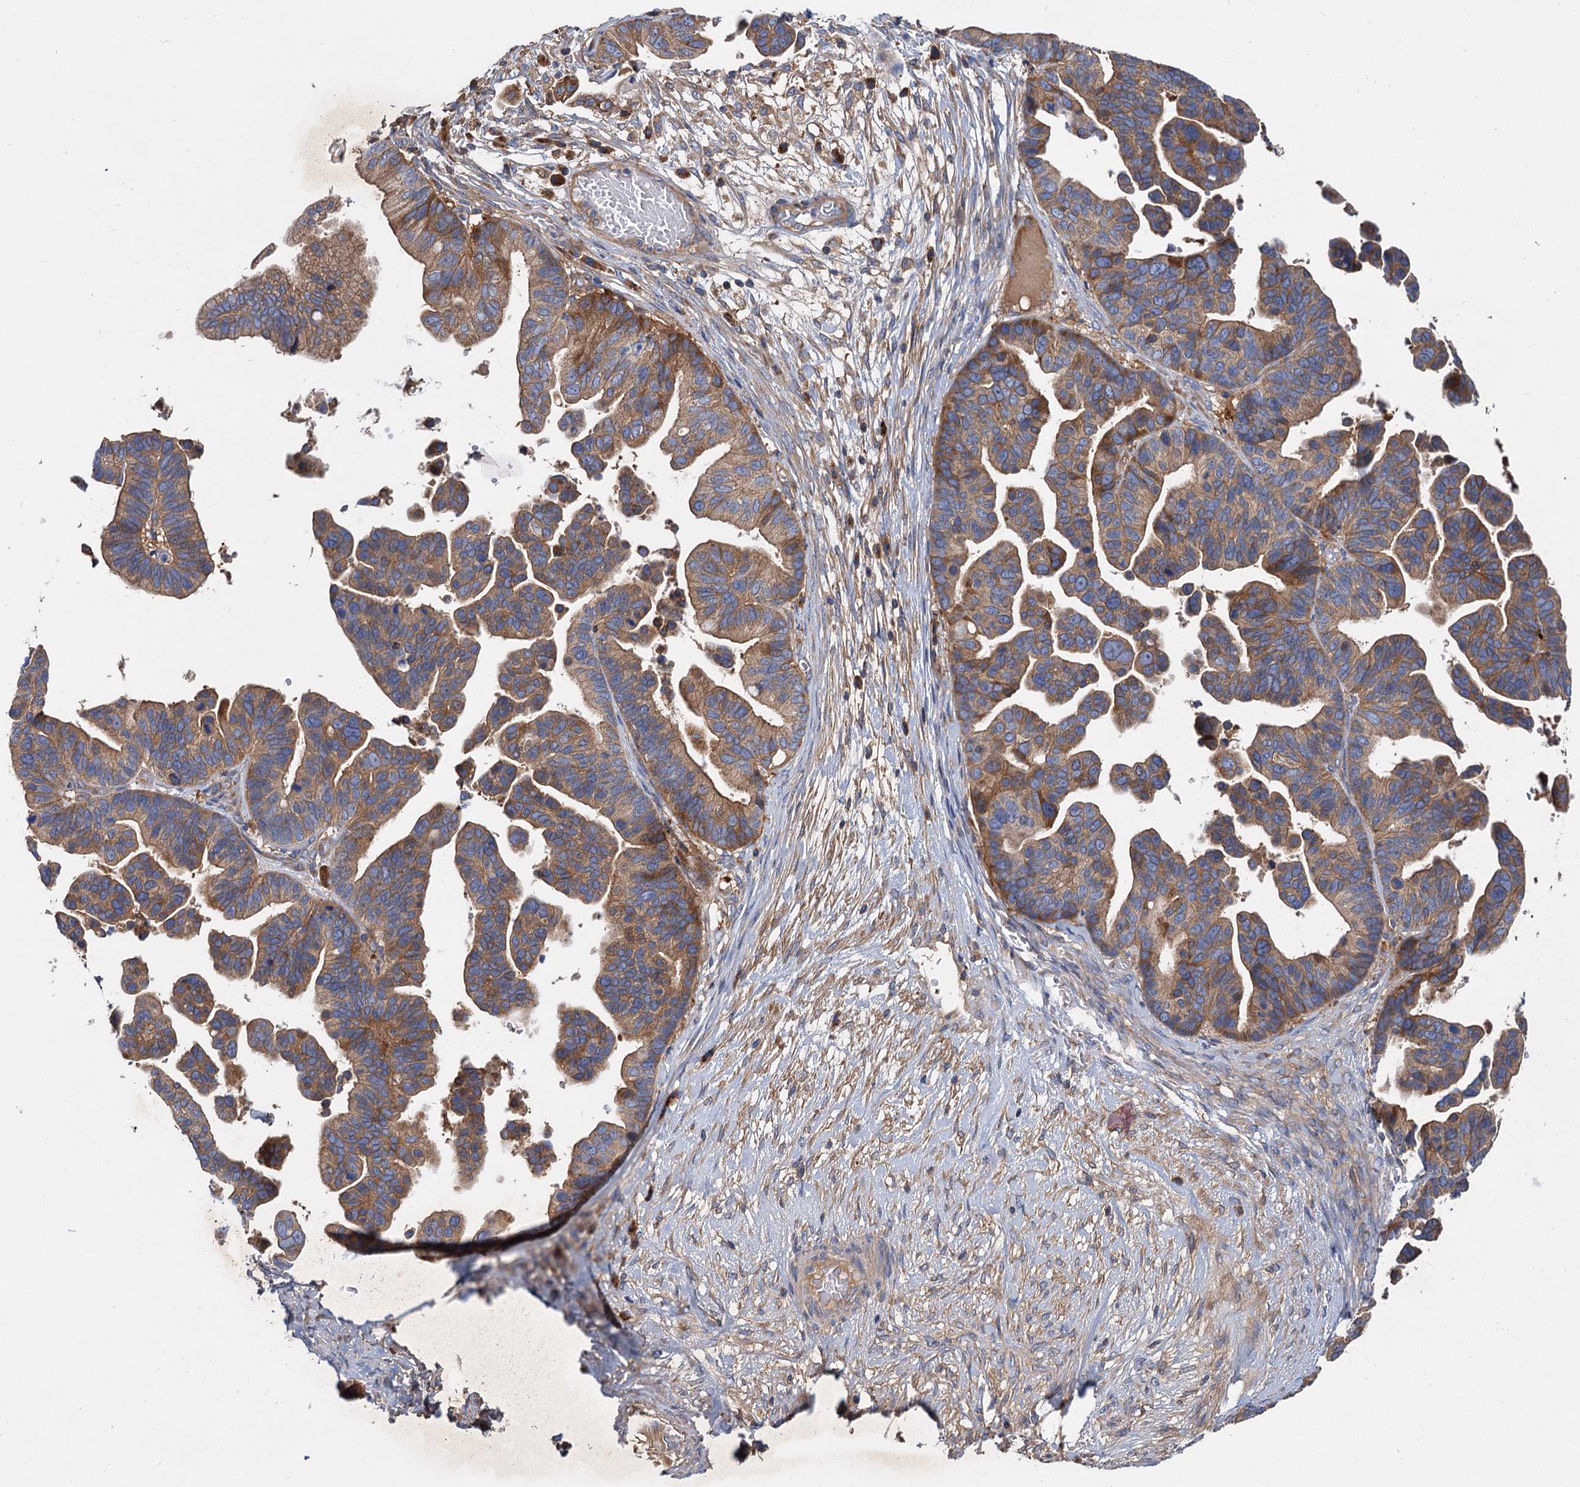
{"staining": {"intensity": "moderate", "quantity": ">75%", "location": "cytoplasmic/membranous"}, "tissue": "ovarian cancer", "cell_type": "Tumor cells", "image_type": "cancer", "snomed": [{"axis": "morphology", "description": "Cystadenocarcinoma, serous, NOS"}, {"axis": "topography", "description": "Ovary"}], "caption": "A medium amount of moderate cytoplasmic/membranous expression is present in about >75% of tumor cells in ovarian cancer (serous cystadenocarcinoma) tissue.", "gene": "ALKBH7", "patient": {"sex": "female", "age": 56}}